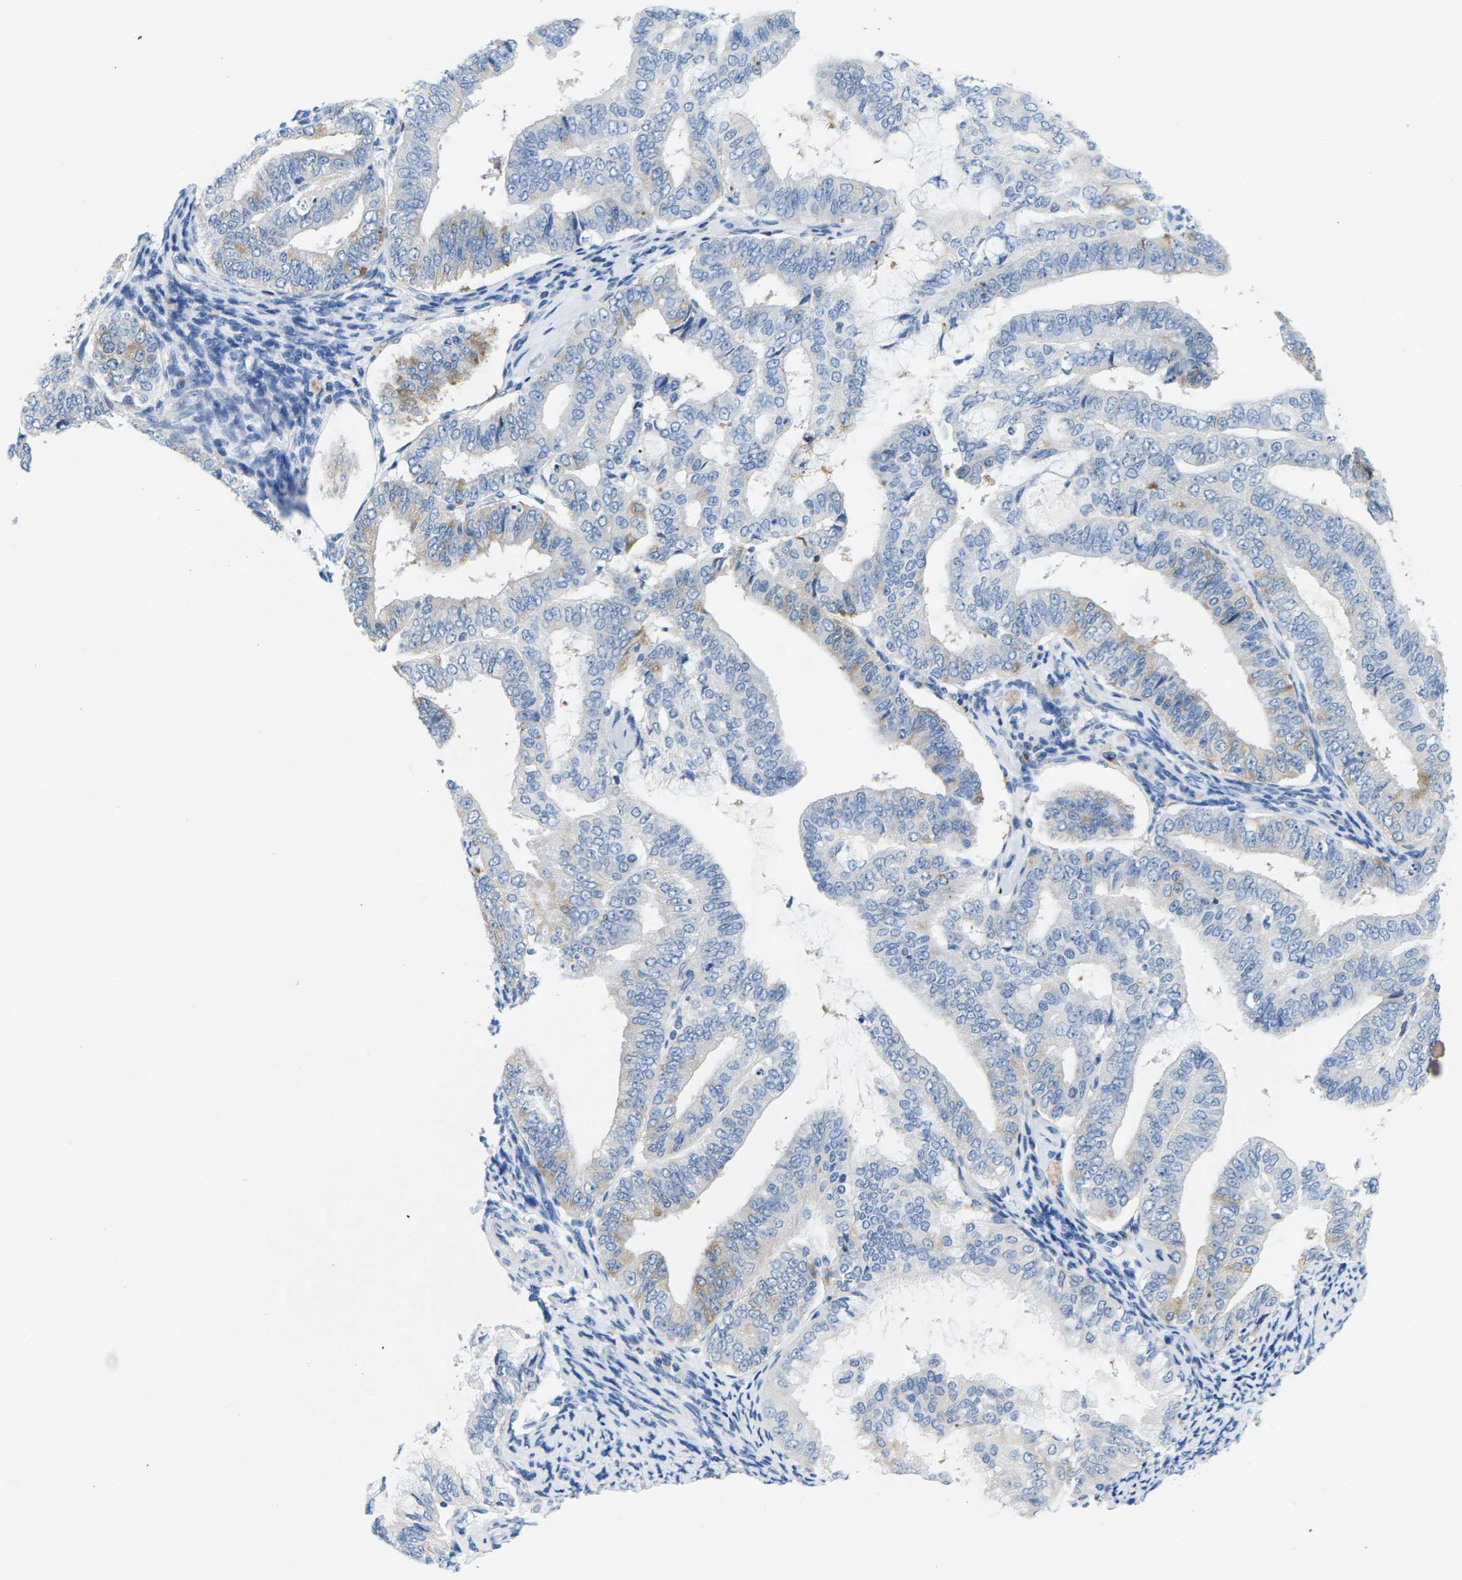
{"staining": {"intensity": "weak", "quantity": "<25%", "location": "cytoplasmic/membranous"}, "tissue": "endometrial cancer", "cell_type": "Tumor cells", "image_type": "cancer", "snomed": [{"axis": "morphology", "description": "Adenocarcinoma, NOS"}, {"axis": "topography", "description": "Endometrium"}], "caption": "The immunohistochemistry (IHC) micrograph has no significant expression in tumor cells of endometrial adenocarcinoma tissue.", "gene": "SYNGR2", "patient": {"sex": "female", "age": 63}}